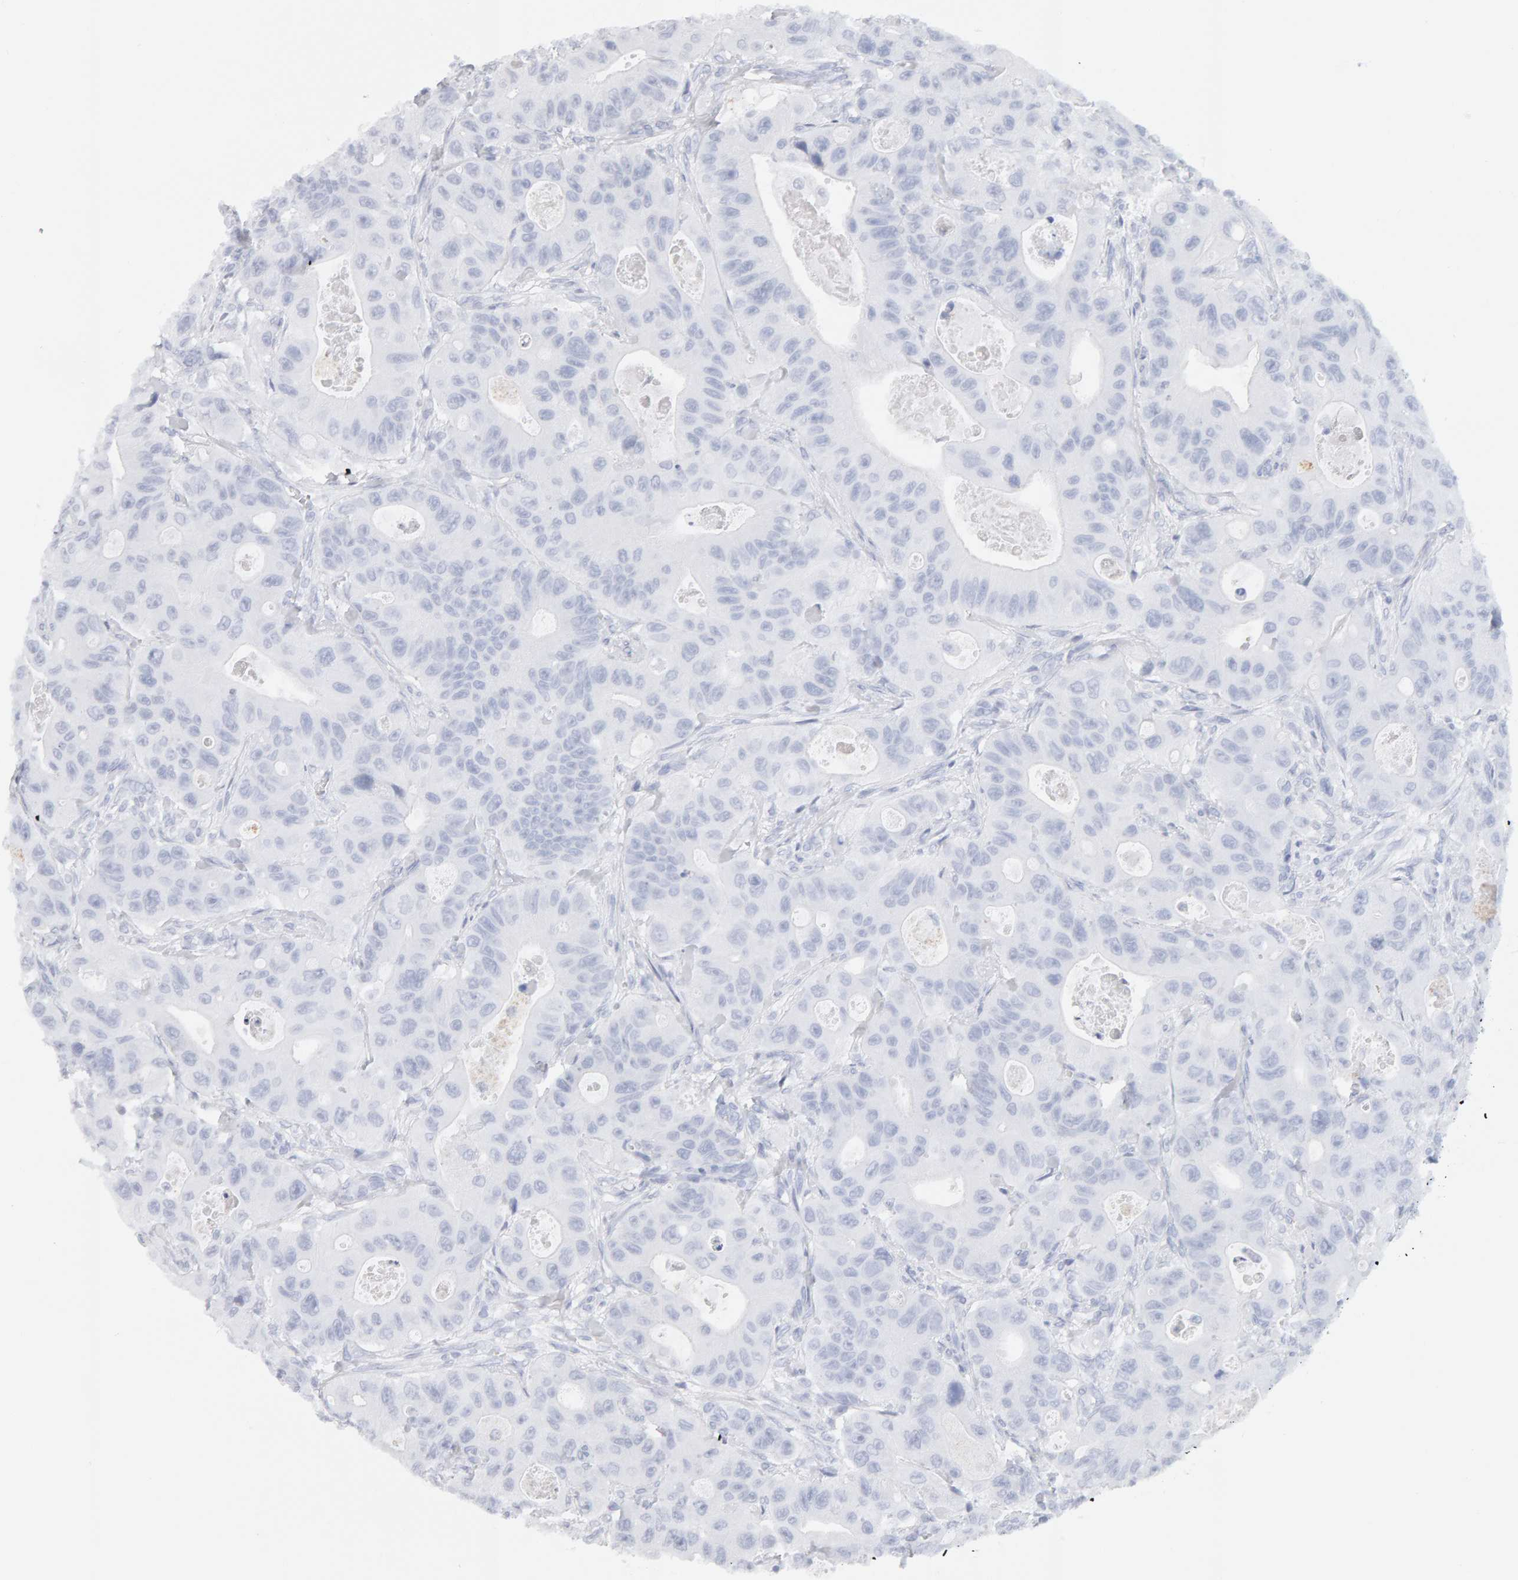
{"staining": {"intensity": "negative", "quantity": "none", "location": "none"}, "tissue": "colorectal cancer", "cell_type": "Tumor cells", "image_type": "cancer", "snomed": [{"axis": "morphology", "description": "Adenocarcinoma, NOS"}, {"axis": "topography", "description": "Colon"}], "caption": "Colorectal cancer (adenocarcinoma) stained for a protein using IHC demonstrates no expression tumor cells.", "gene": "METRNL", "patient": {"sex": "female", "age": 46}}